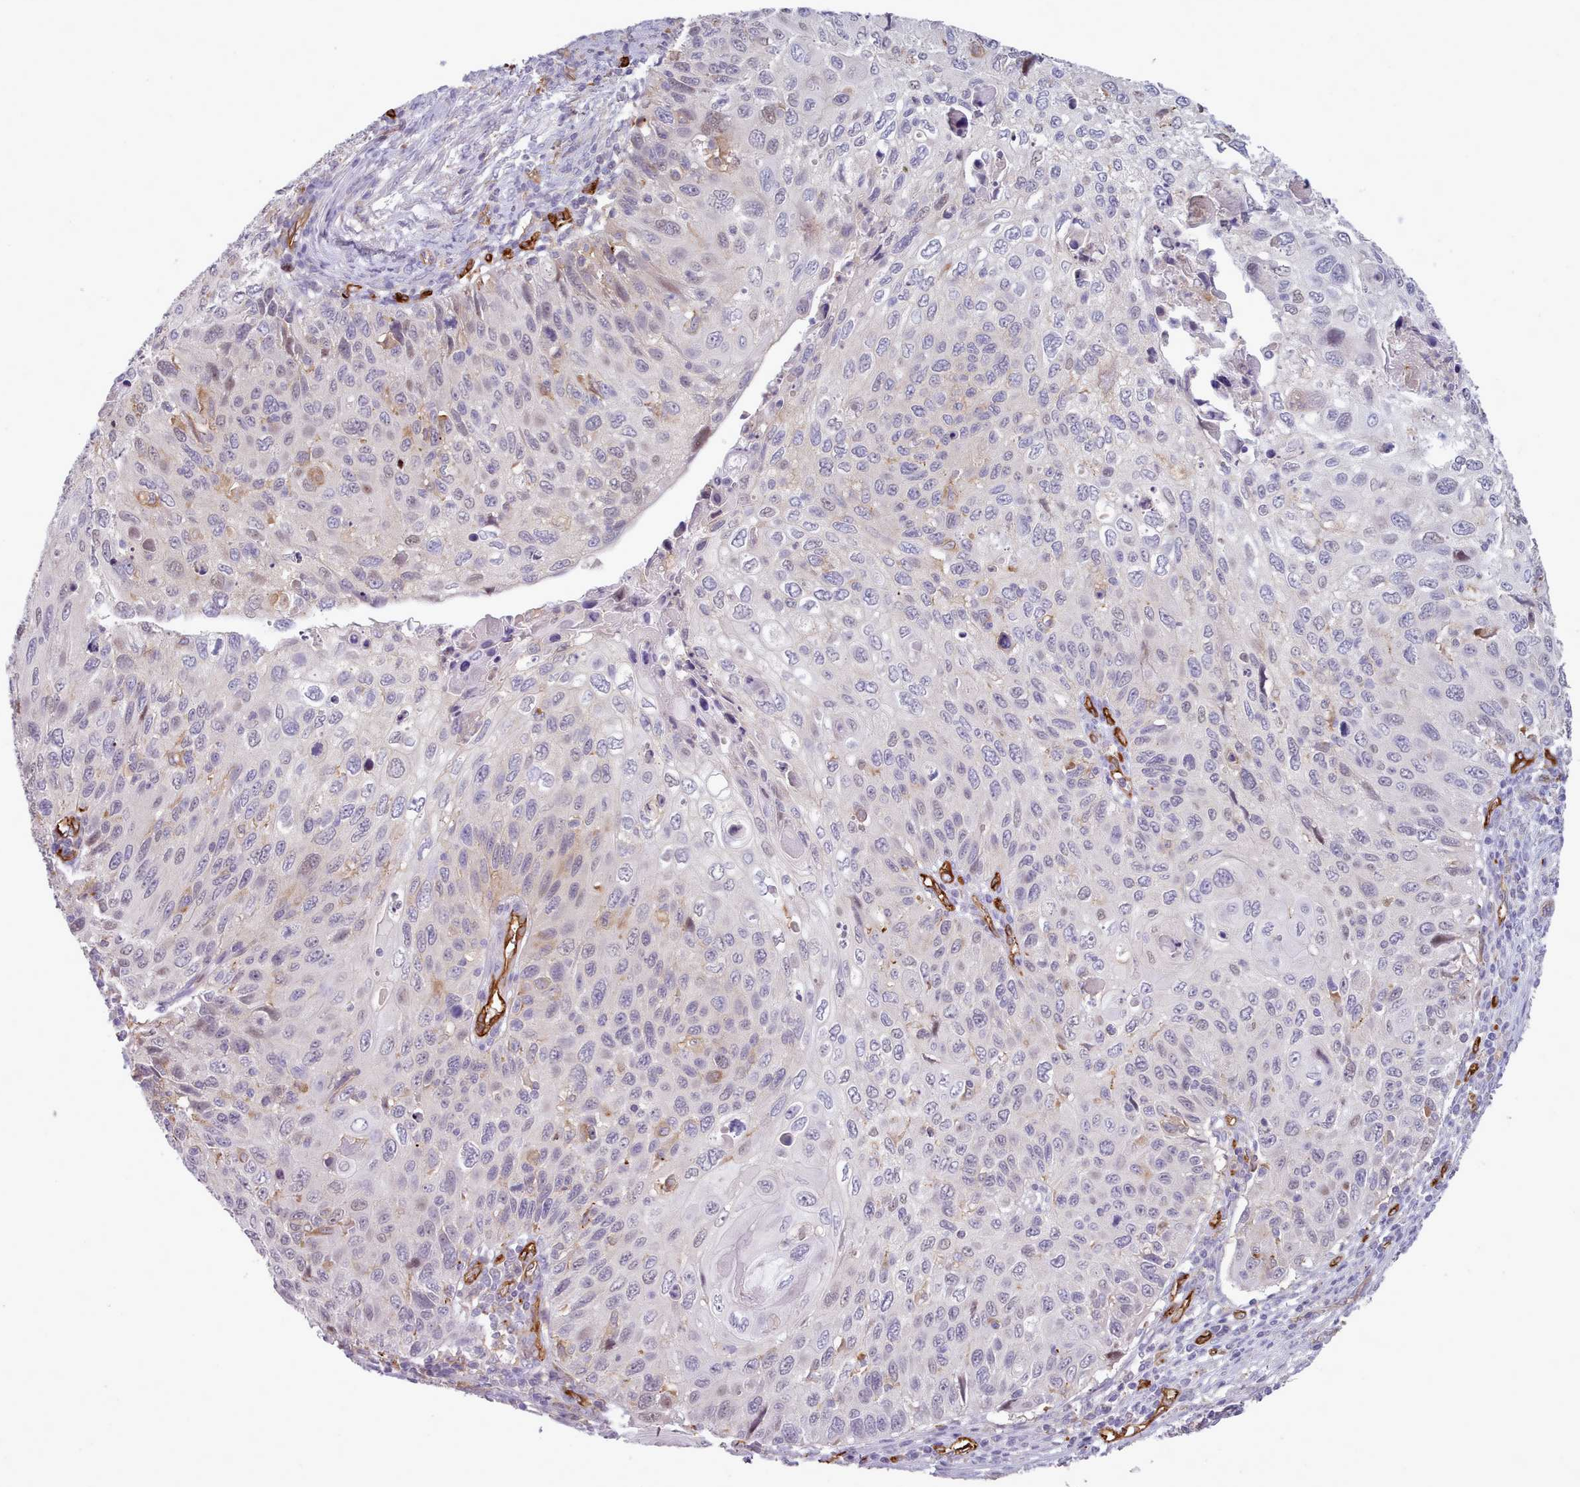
{"staining": {"intensity": "negative", "quantity": "none", "location": "none"}, "tissue": "cervical cancer", "cell_type": "Tumor cells", "image_type": "cancer", "snomed": [{"axis": "morphology", "description": "Squamous cell carcinoma, NOS"}, {"axis": "topography", "description": "Cervix"}], "caption": "A histopathology image of cervical cancer (squamous cell carcinoma) stained for a protein displays no brown staining in tumor cells.", "gene": "CD300LF", "patient": {"sex": "female", "age": 70}}